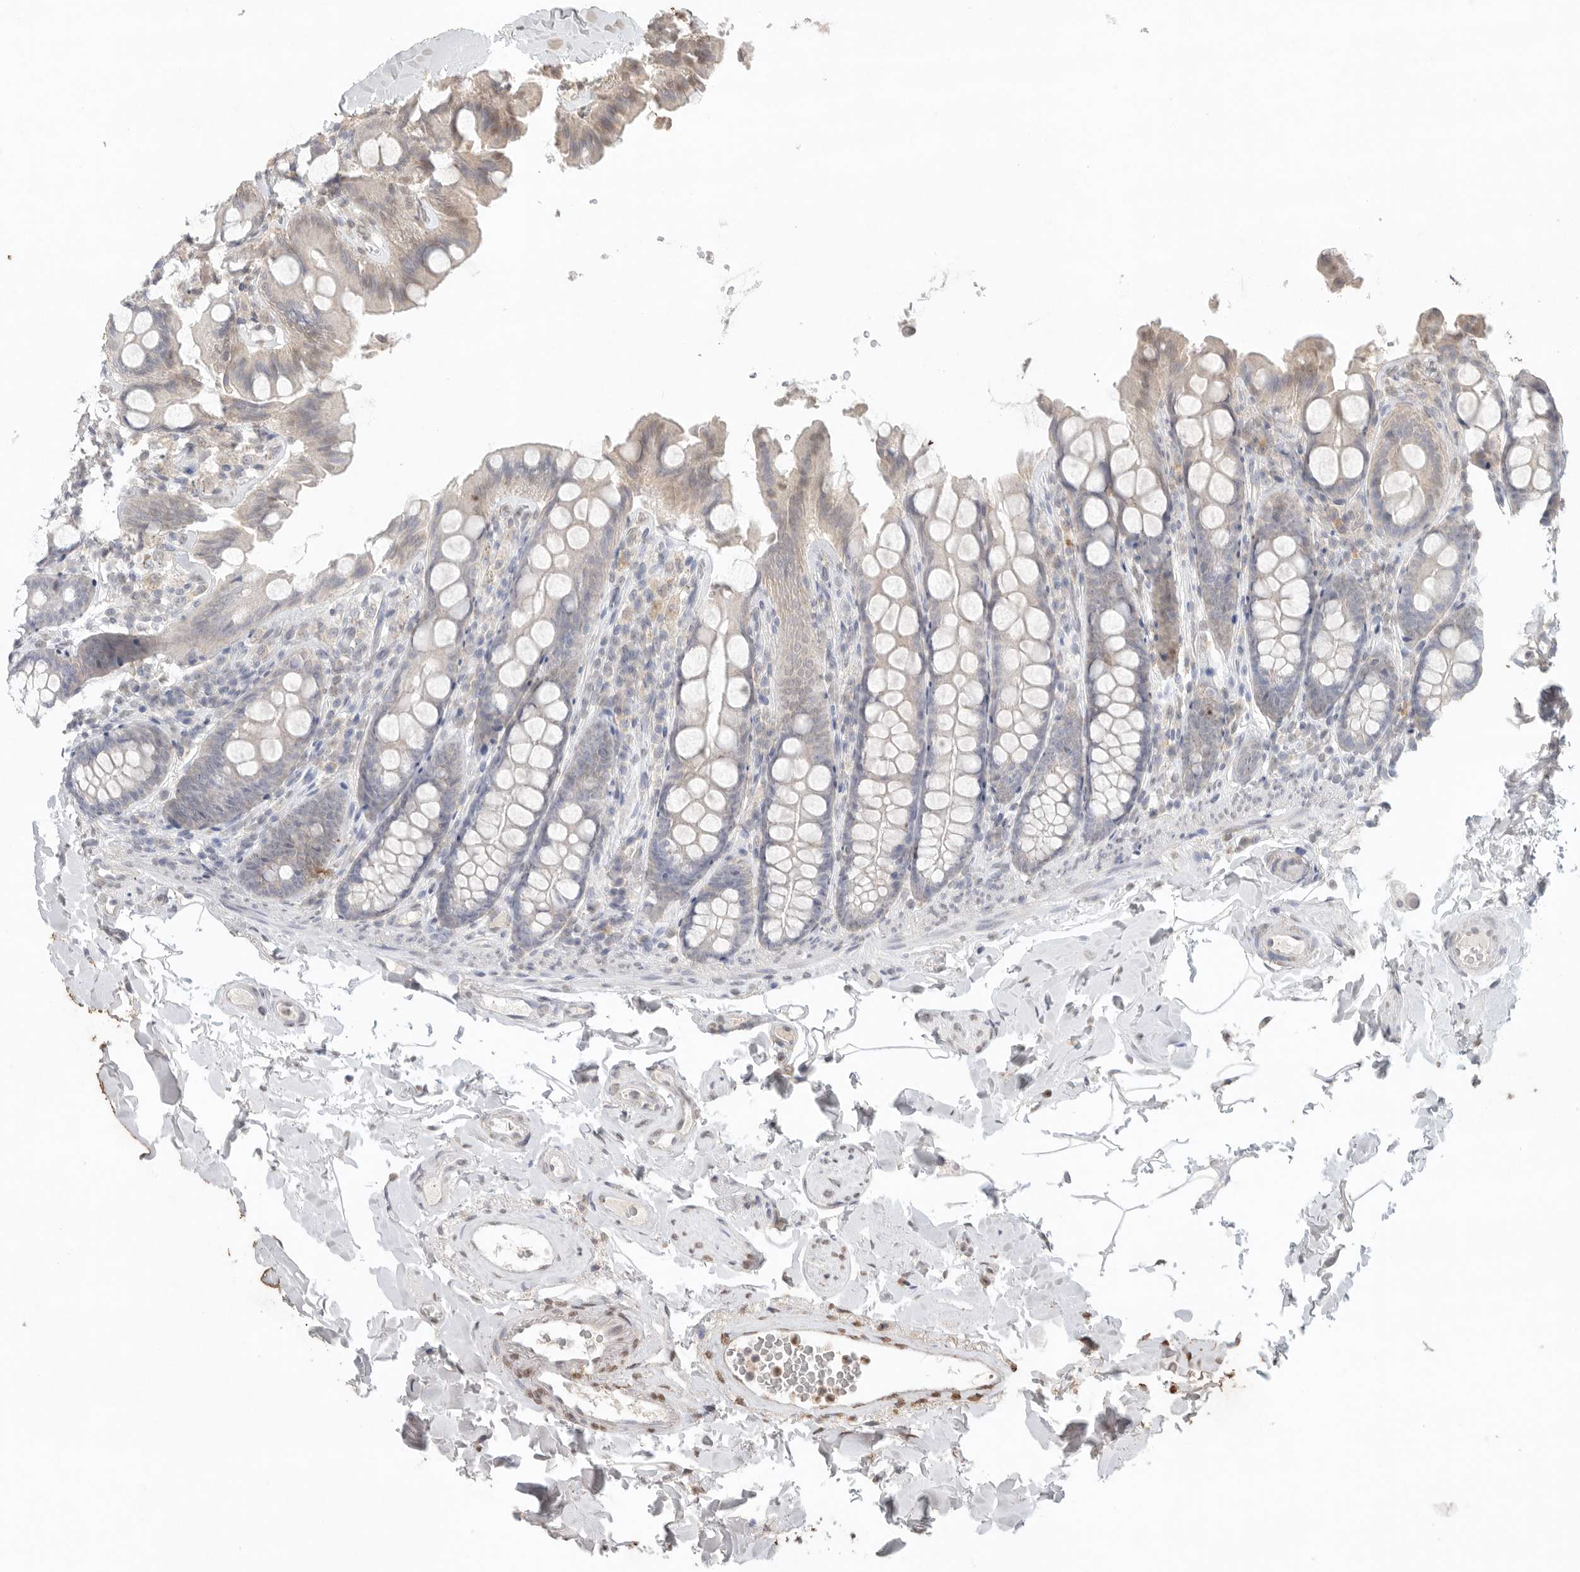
{"staining": {"intensity": "weak", "quantity": "25%-75%", "location": "cytoplasmic/membranous"}, "tissue": "colon", "cell_type": "Endothelial cells", "image_type": "normal", "snomed": [{"axis": "morphology", "description": "Normal tissue, NOS"}, {"axis": "topography", "description": "Colon"}, {"axis": "topography", "description": "Peripheral nerve tissue"}], "caption": "Brown immunohistochemical staining in unremarkable colon exhibits weak cytoplasmic/membranous expression in about 25%-75% of endothelial cells.", "gene": "KLK5", "patient": {"sex": "female", "age": 61}}